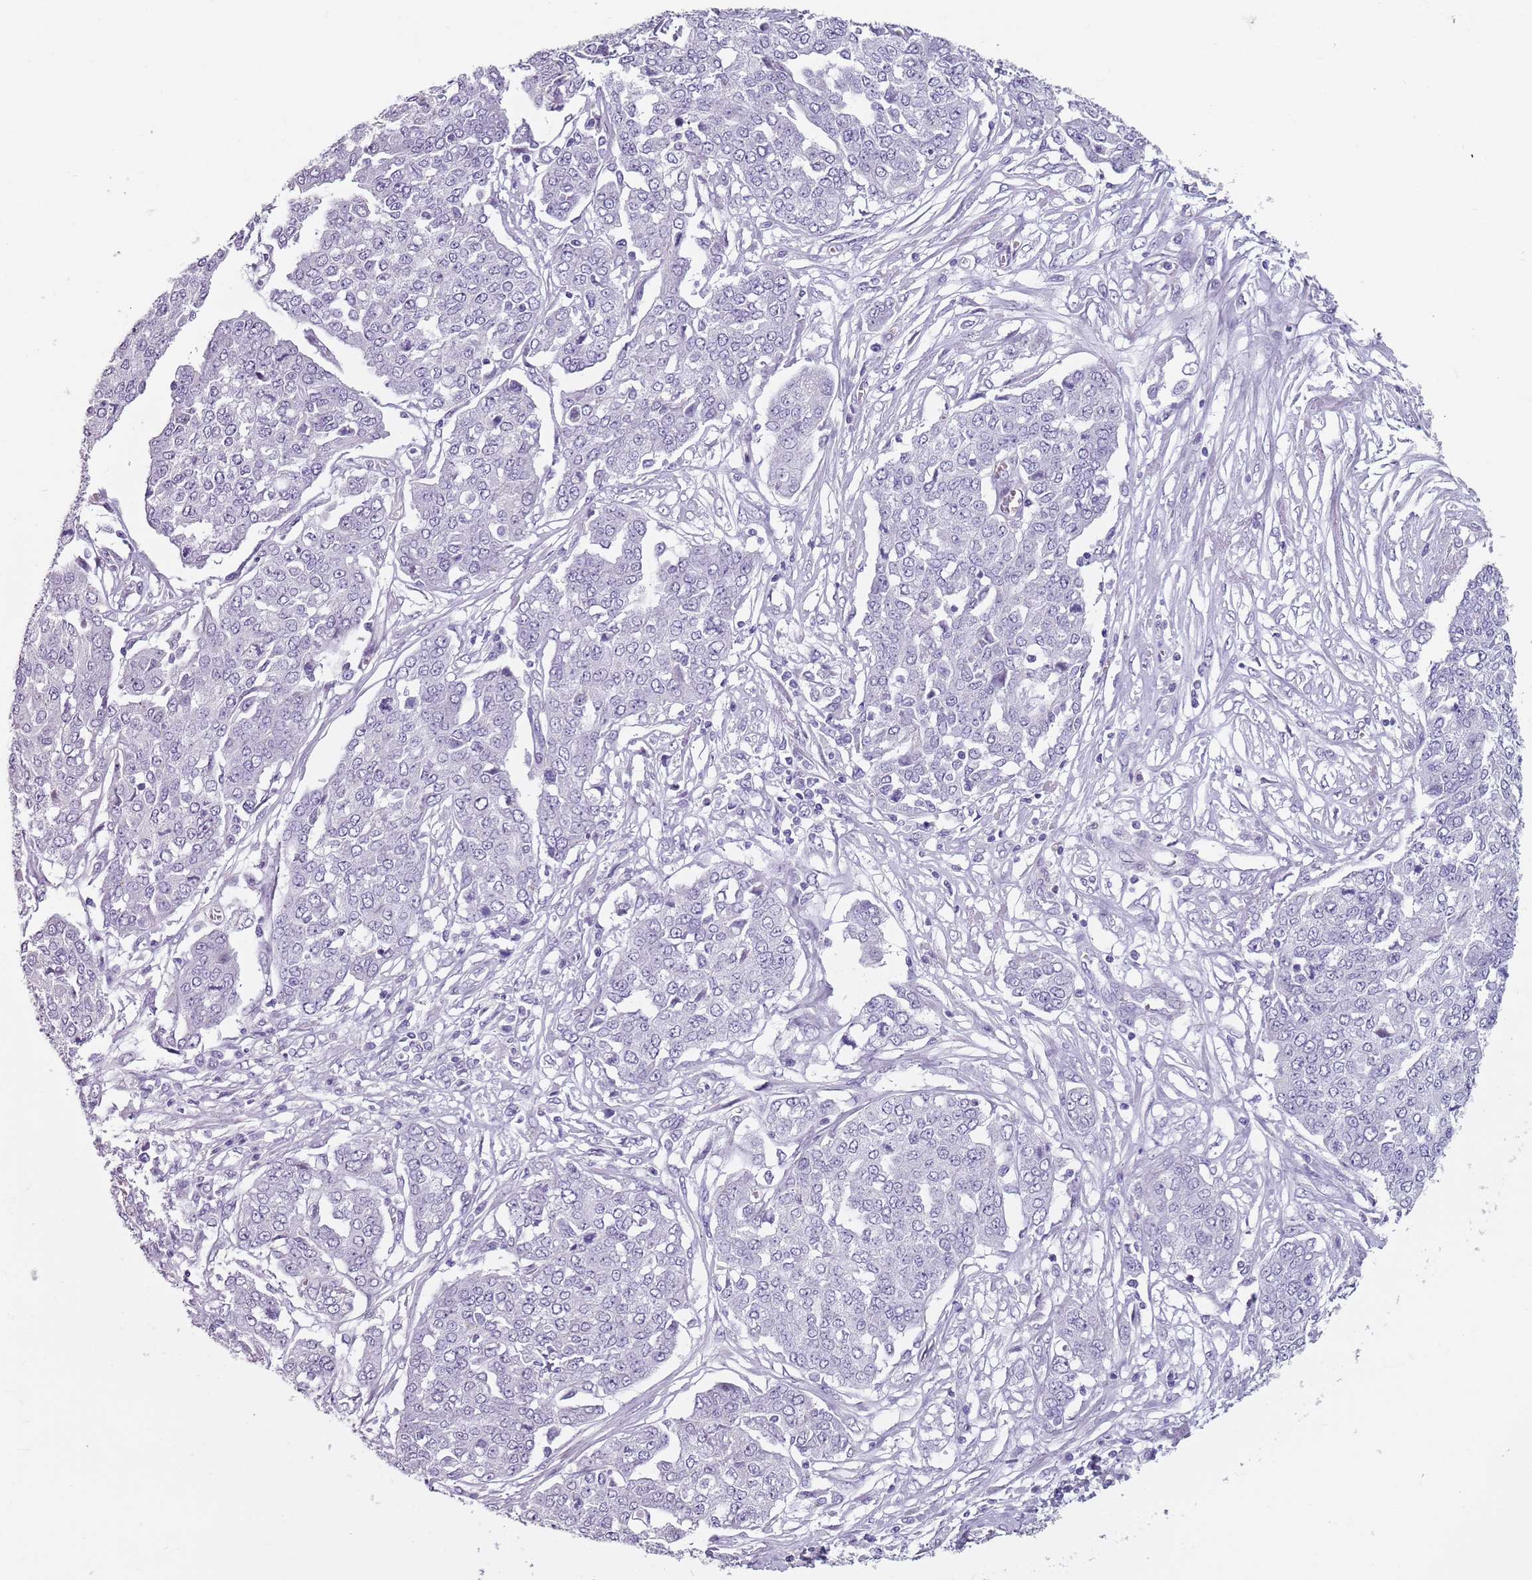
{"staining": {"intensity": "negative", "quantity": "none", "location": "none"}, "tissue": "ovarian cancer", "cell_type": "Tumor cells", "image_type": "cancer", "snomed": [{"axis": "morphology", "description": "Cystadenocarcinoma, serous, NOS"}, {"axis": "topography", "description": "Soft tissue"}, {"axis": "topography", "description": "Ovary"}], "caption": "IHC histopathology image of neoplastic tissue: ovarian cancer stained with DAB (3,3'-diaminobenzidine) displays no significant protein staining in tumor cells.", "gene": "SPESP1", "patient": {"sex": "female", "age": 57}}